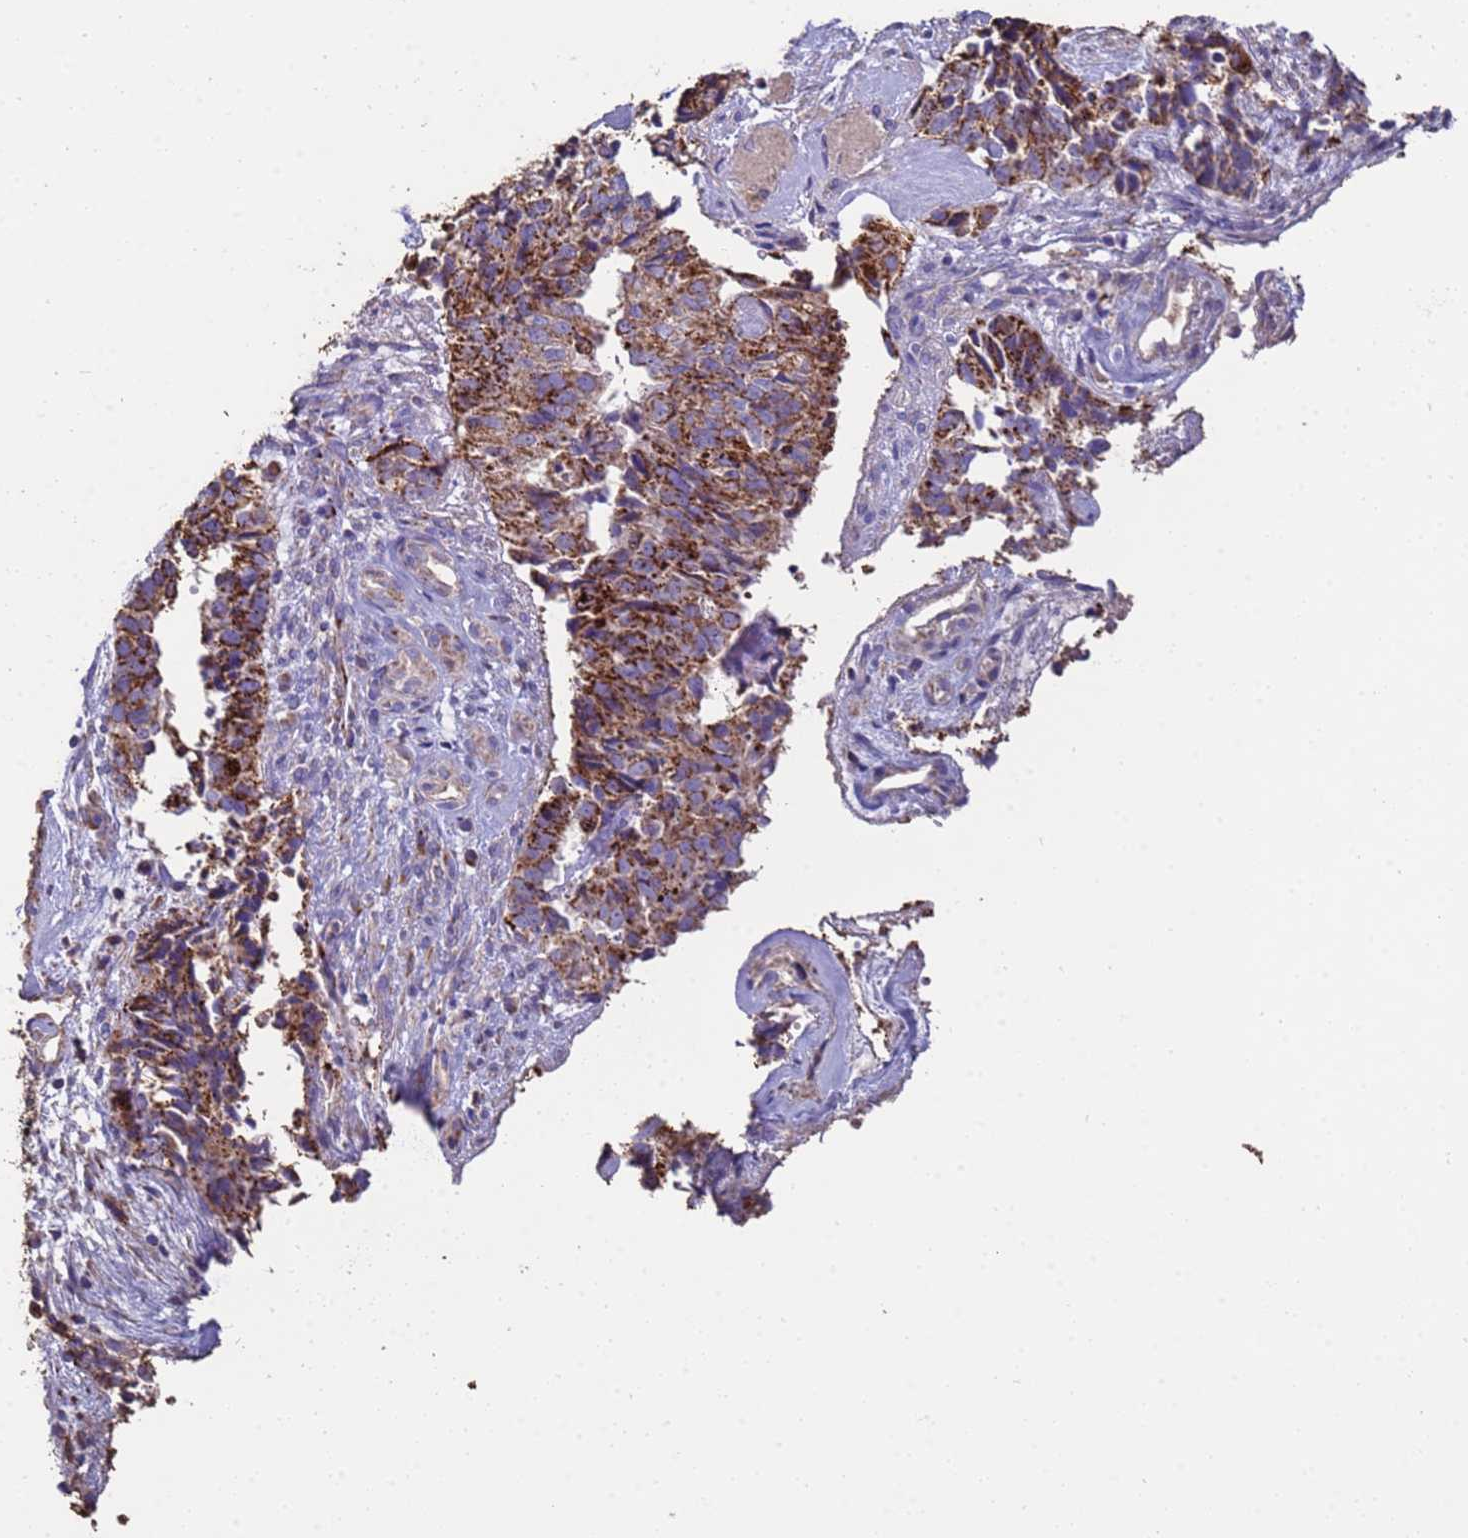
{"staining": {"intensity": "strong", "quantity": ">75%", "location": "cytoplasmic/membranous"}, "tissue": "cervical cancer", "cell_type": "Tumor cells", "image_type": "cancer", "snomed": [{"axis": "morphology", "description": "Squamous cell carcinoma, NOS"}, {"axis": "topography", "description": "Cervix"}], "caption": "Brown immunohistochemical staining in human cervical cancer (squamous cell carcinoma) exhibits strong cytoplasmic/membranous expression in approximately >75% of tumor cells.", "gene": "ZNFX1", "patient": {"sex": "female", "age": 63}}